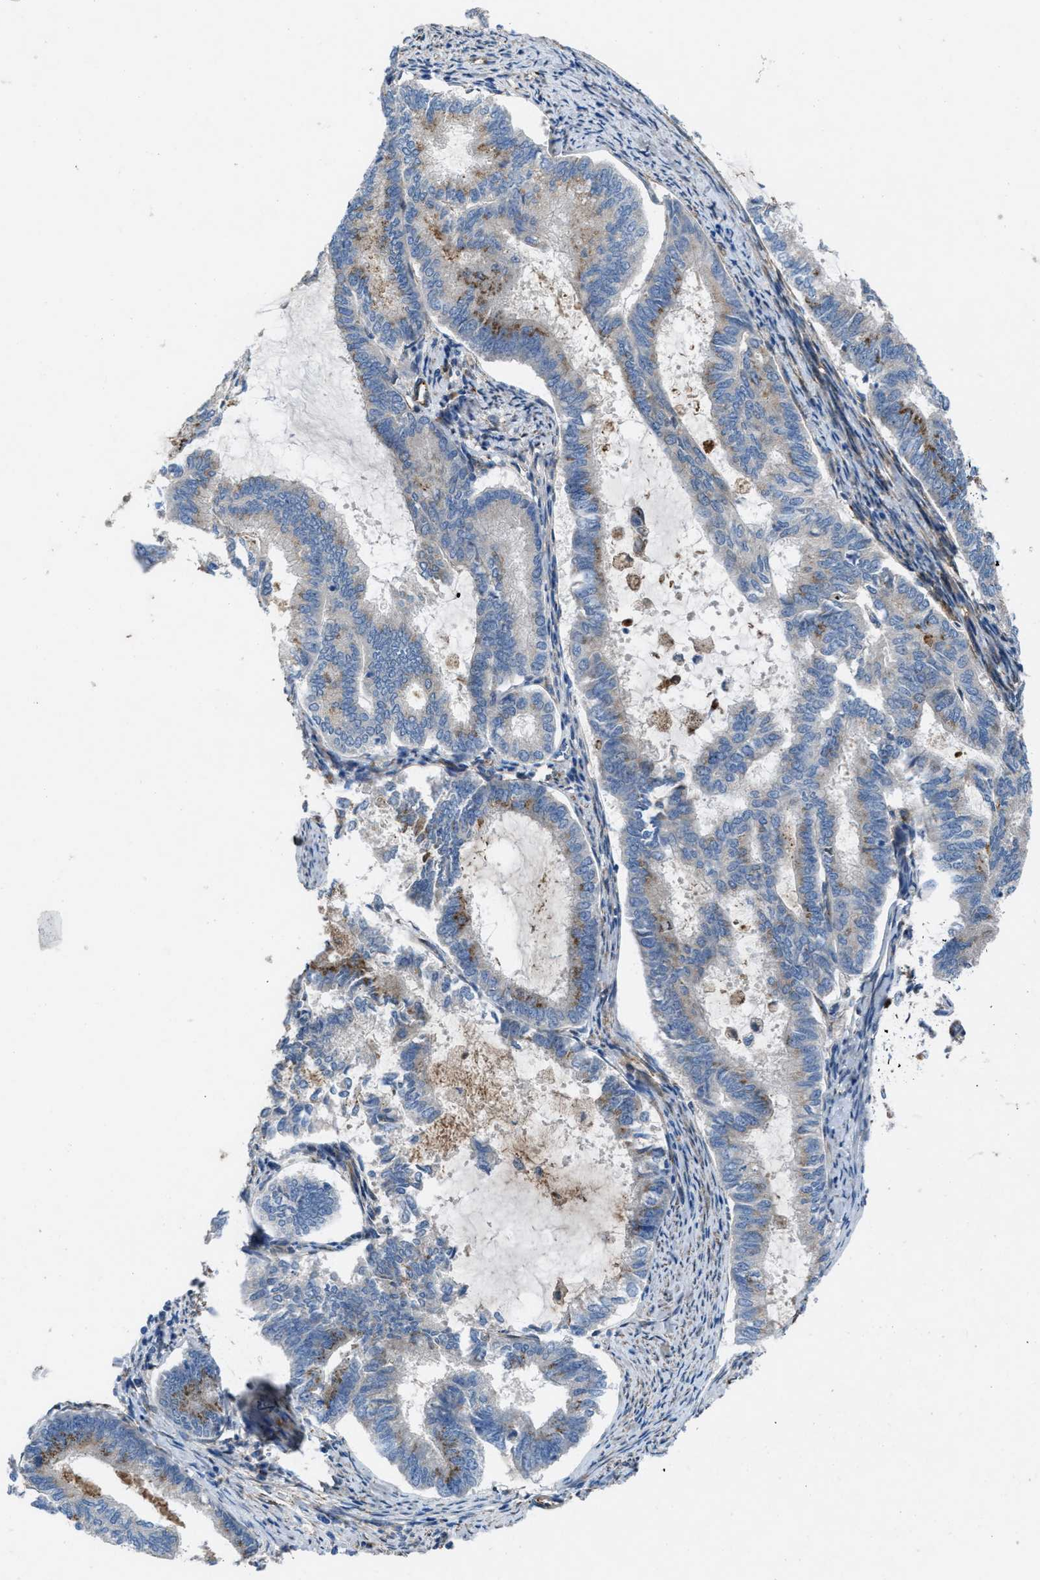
{"staining": {"intensity": "weak", "quantity": "<25%", "location": "cytoplasmic/membranous"}, "tissue": "endometrial cancer", "cell_type": "Tumor cells", "image_type": "cancer", "snomed": [{"axis": "morphology", "description": "Adenocarcinoma, NOS"}, {"axis": "topography", "description": "Endometrium"}], "caption": "An immunohistochemistry (IHC) histopathology image of endometrial cancer (adenocarcinoma) is shown. There is no staining in tumor cells of endometrial cancer (adenocarcinoma).", "gene": "SLC6A9", "patient": {"sex": "female", "age": 86}}